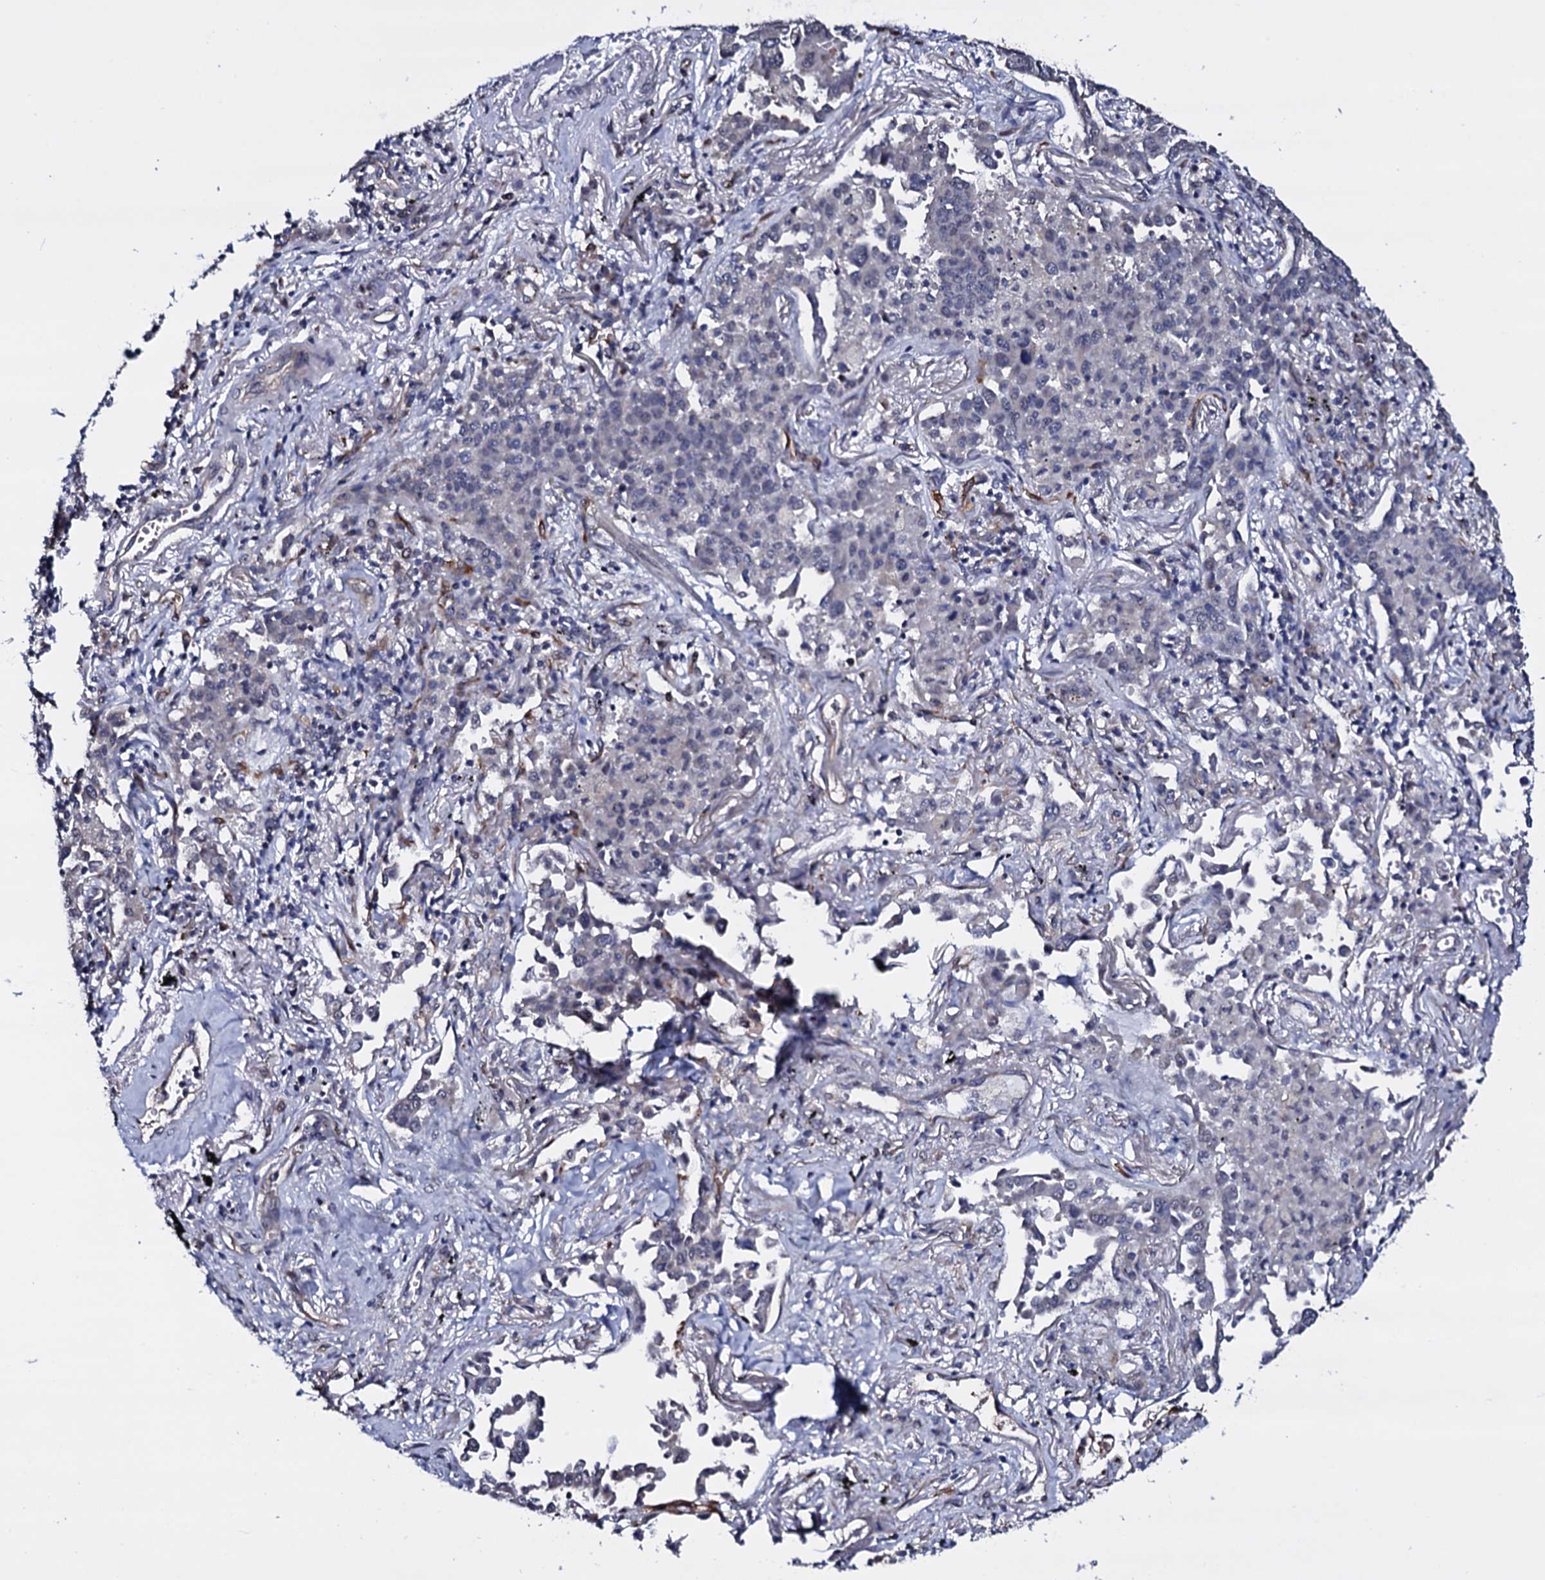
{"staining": {"intensity": "negative", "quantity": "none", "location": "none"}, "tissue": "lung cancer", "cell_type": "Tumor cells", "image_type": "cancer", "snomed": [{"axis": "morphology", "description": "Adenocarcinoma, NOS"}, {"axis": "topography", "description": "Lung"}], "caption": "This is an immunohistochemistry histopathology image of human lung cancer. There is no positivity in tumor cells.", "gene": "GAREM1", "patient": {"sex": "male", "age": 67}}